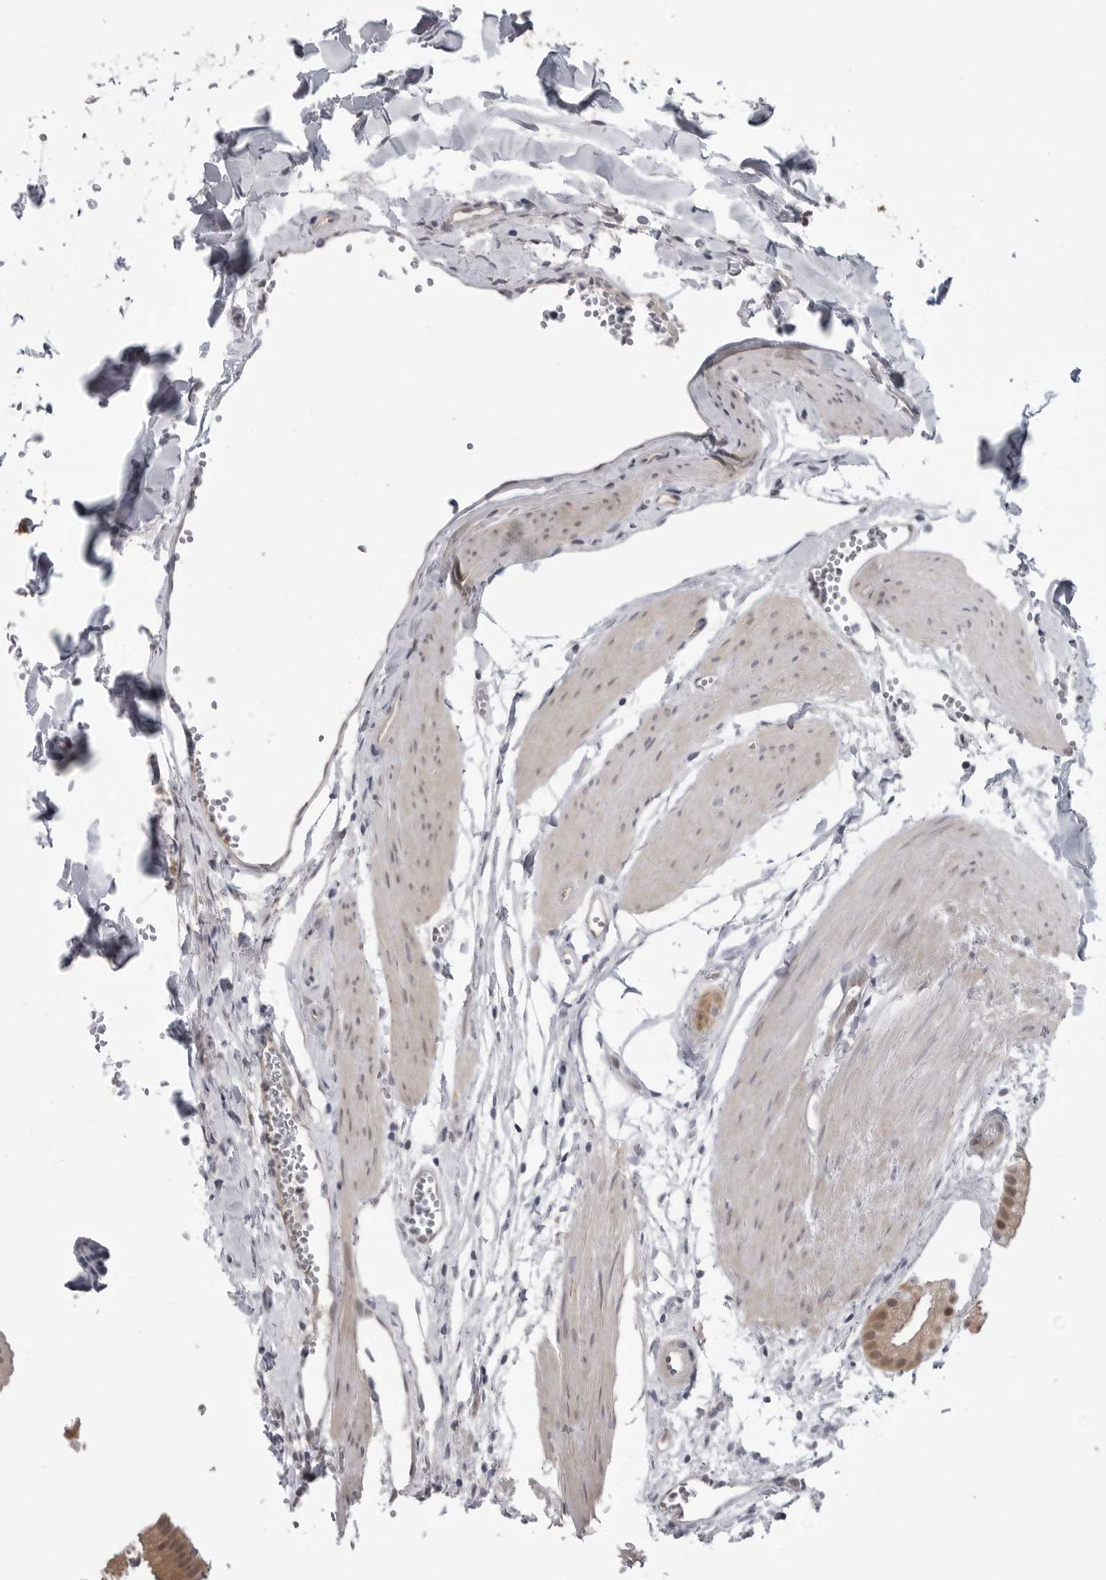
{"staining": {"intensity": "moderate", "quantity": ">75%", "location": "cytoplasmic/membranous,nuclear"}, "tissue": "gallbladder", "cell_type": "Glandular cells", "image_type": "normal", "snomed": [{"axis": "morphology", "description": "Normal tissue, NOS"}, {"axis": "topography", "description": "Gallbladder"}], "caption": "Benign gallbladder was stained to show a protein in brown. There is medium levels of moderate cytoplasmic/membranous,nuclear positivity in about >75% of glandular cells.", "gene": "PNPO", "patient": {"sex": "female", "age": 64}}